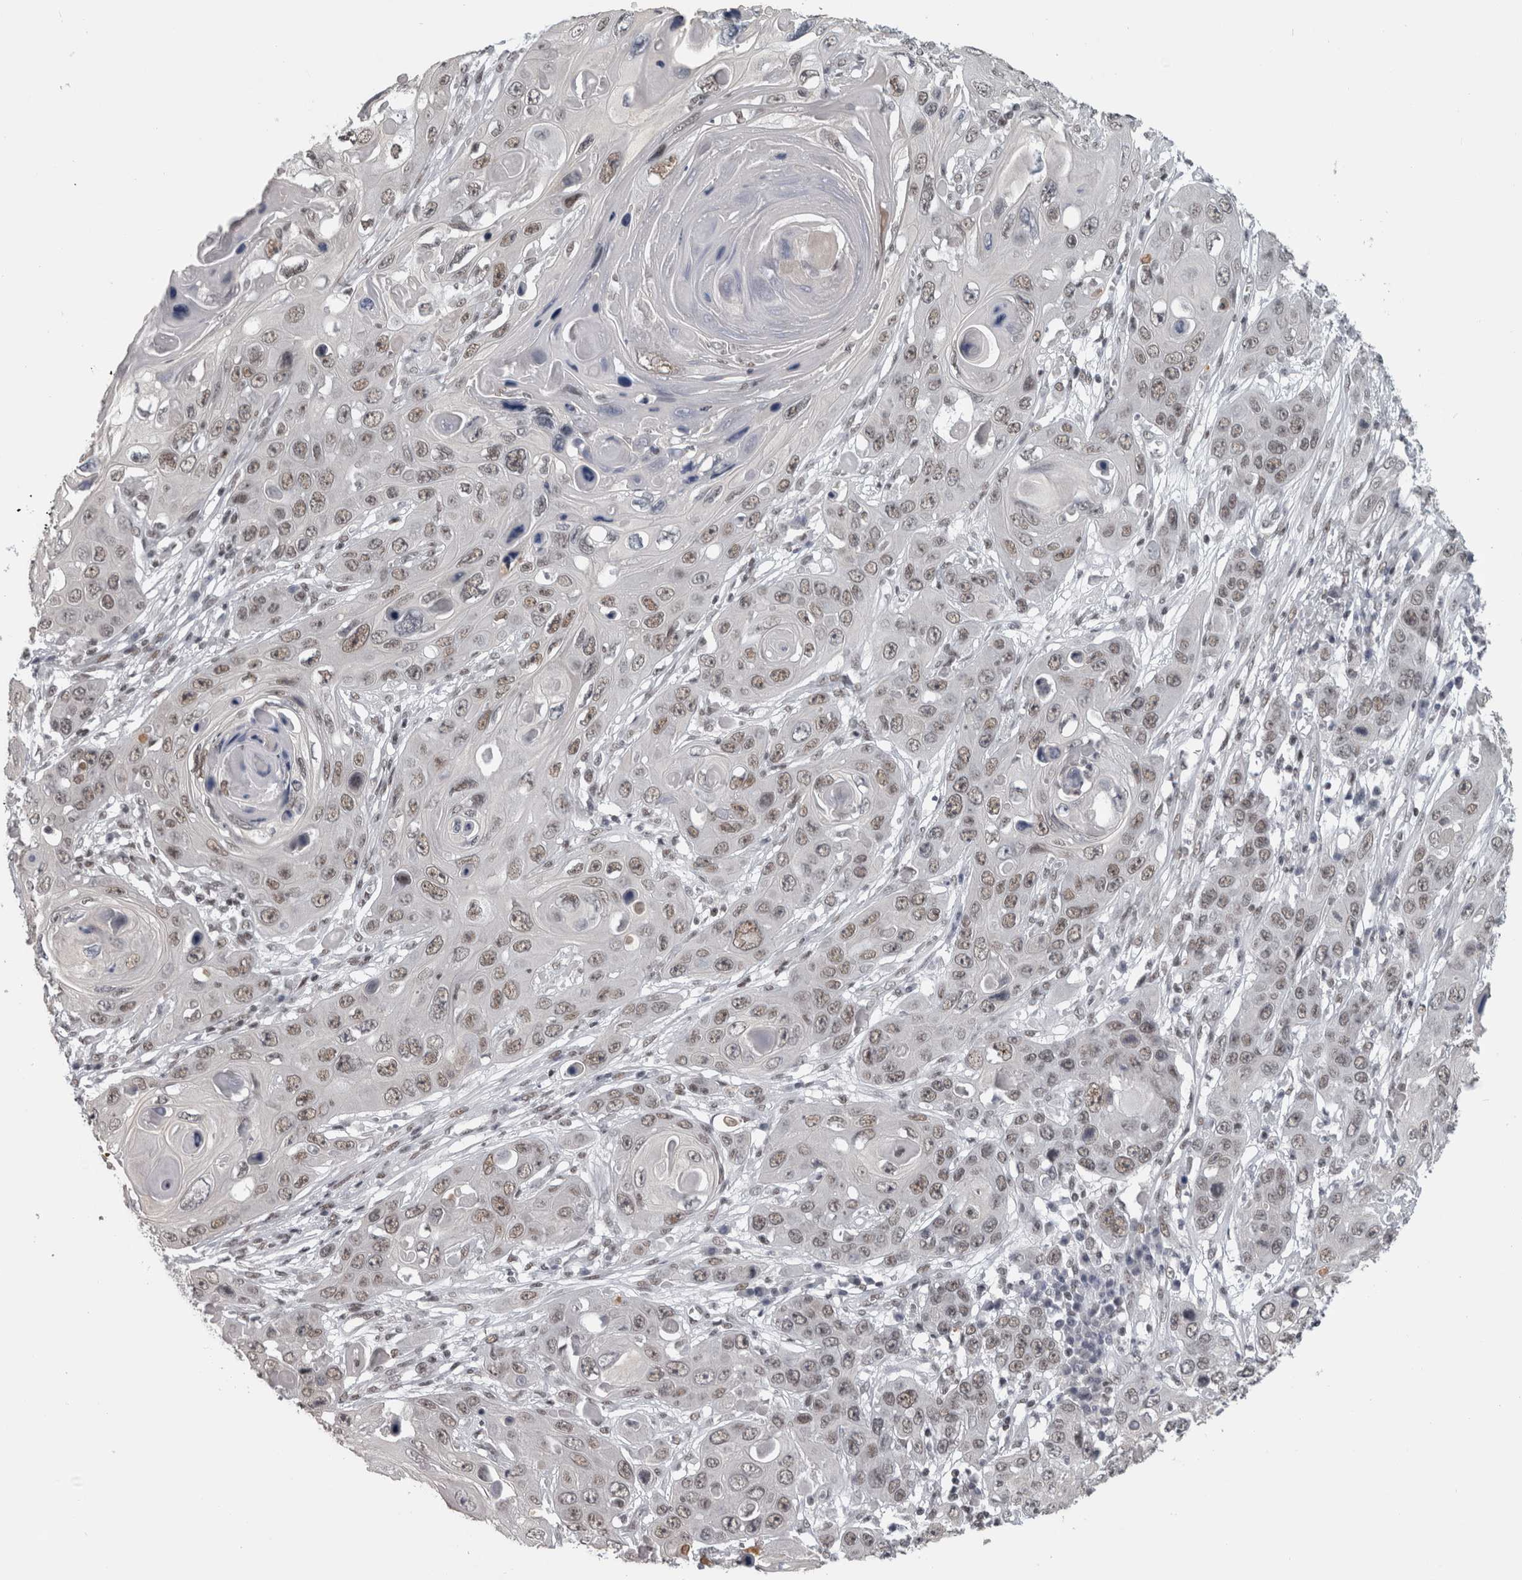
{"staining": {"intensity": "weak", "quantity": ">75%", "location": "nuclear"}, "tissue": "skin cancer", "cell_type": "Tumor cells", "image_type": "cancer", "snomed": [{"axis": "morphology", "description": "Squamous cell carcinoma, NOS"}, {"axis": "topography", "description": "Skin"}], "caption": "Skin squamous cell carcinoma stained for a protein (brown) exhibits weak nuclear positive expression in about >75% of tumor cells.", "gene": "ARID4B", "patient": {"sex": "male", "age": 55}}